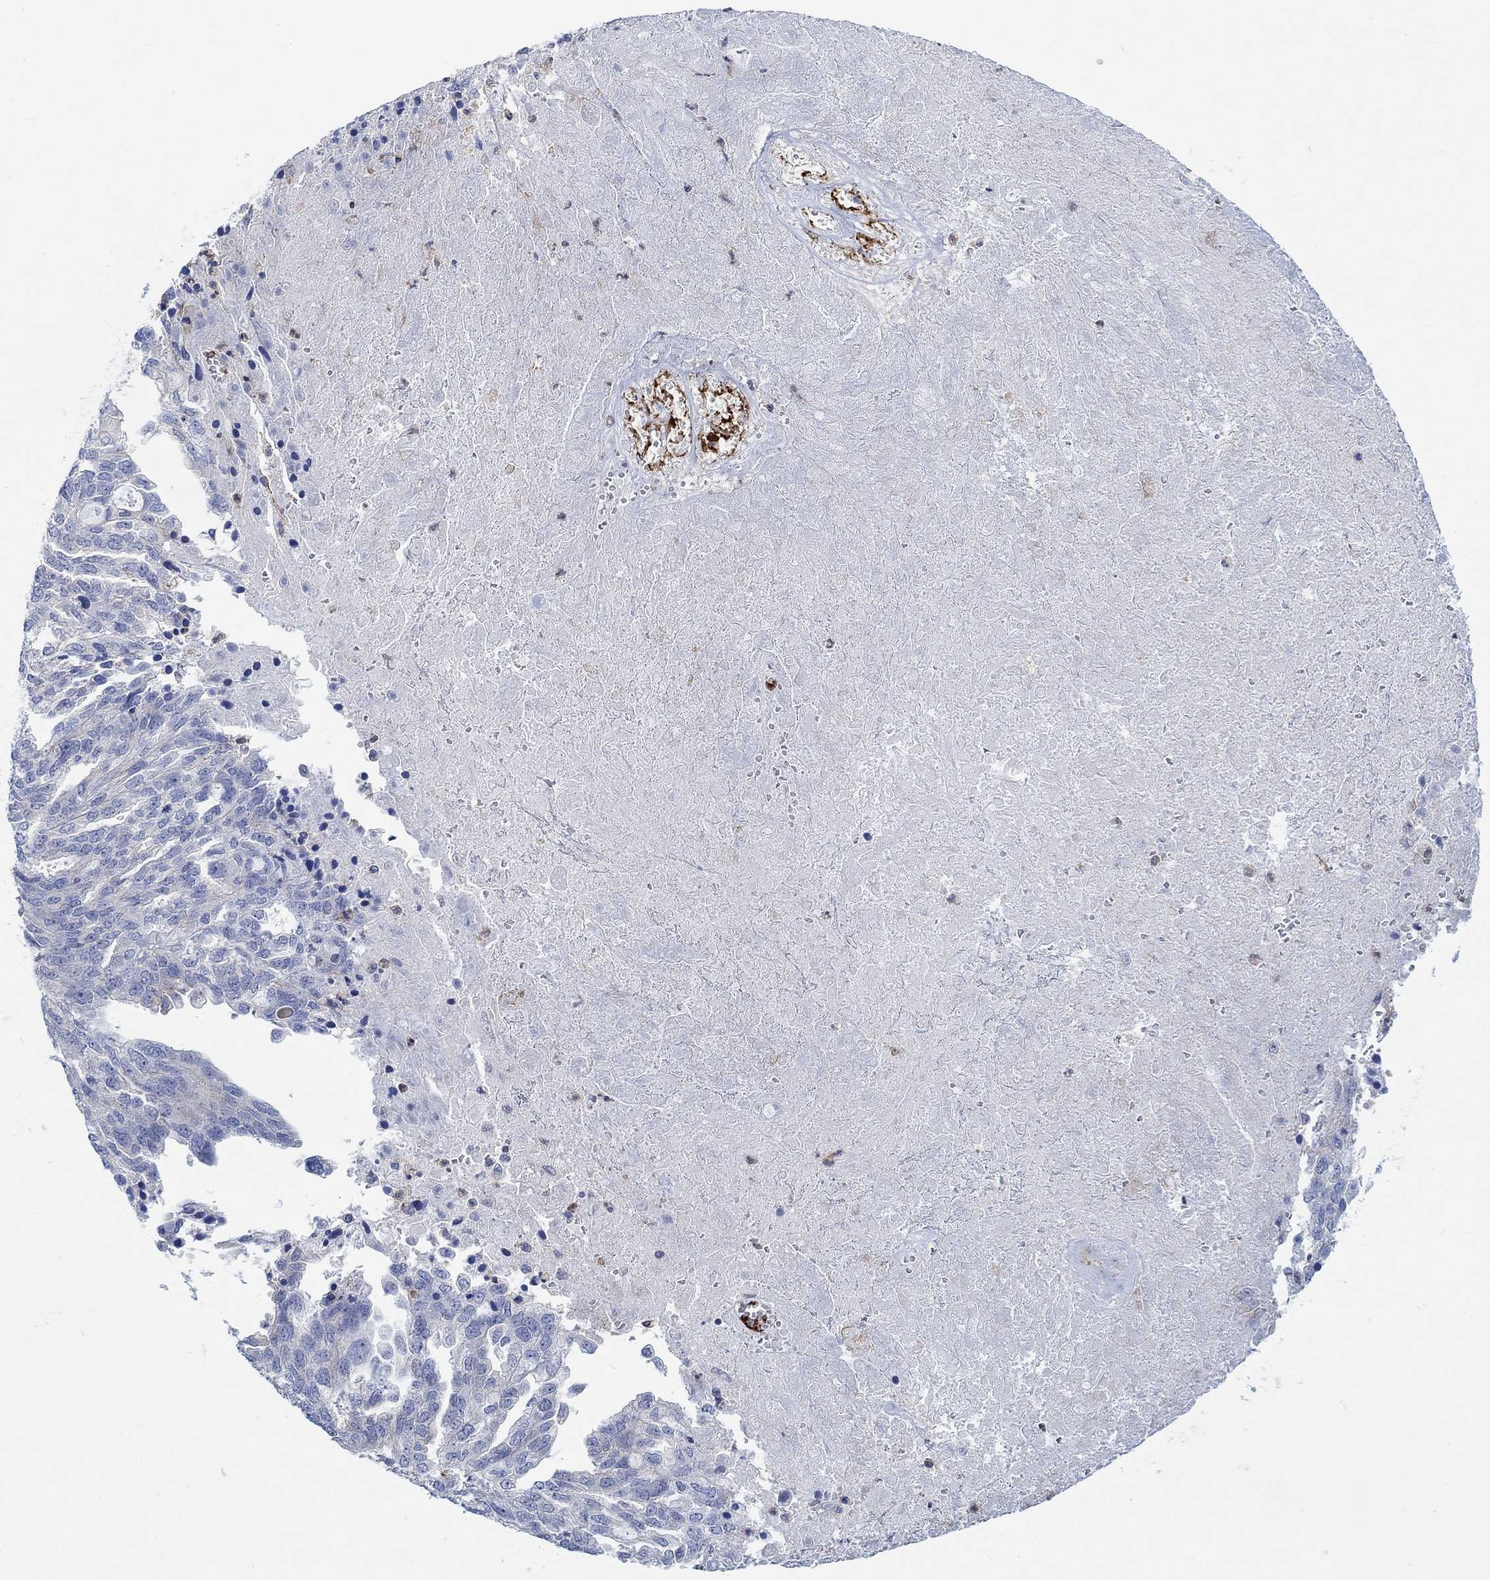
{"staining": {"intensity": "negative", "quantity": "none", "location": "none"}, "tissue": "ovarian cancer", "cell_type": "Tumor cells", "image_type": "cancer", "snomed": [{"axis": "morphology", "description": "Cystadenocarcinoma, serous, NOS"}, {"axis": "topography", "description": "Ovary"}], "caption": "High magnification brightfield microscopy of ovarian cancer (serous cystadenocarcinoma) stained with DAB (brown) and counterstained with hematoxylin (blue): tumor cells show no significant staining.", "gene": "PMFBP1", "patient": {"sex": "female", "age": 51}}